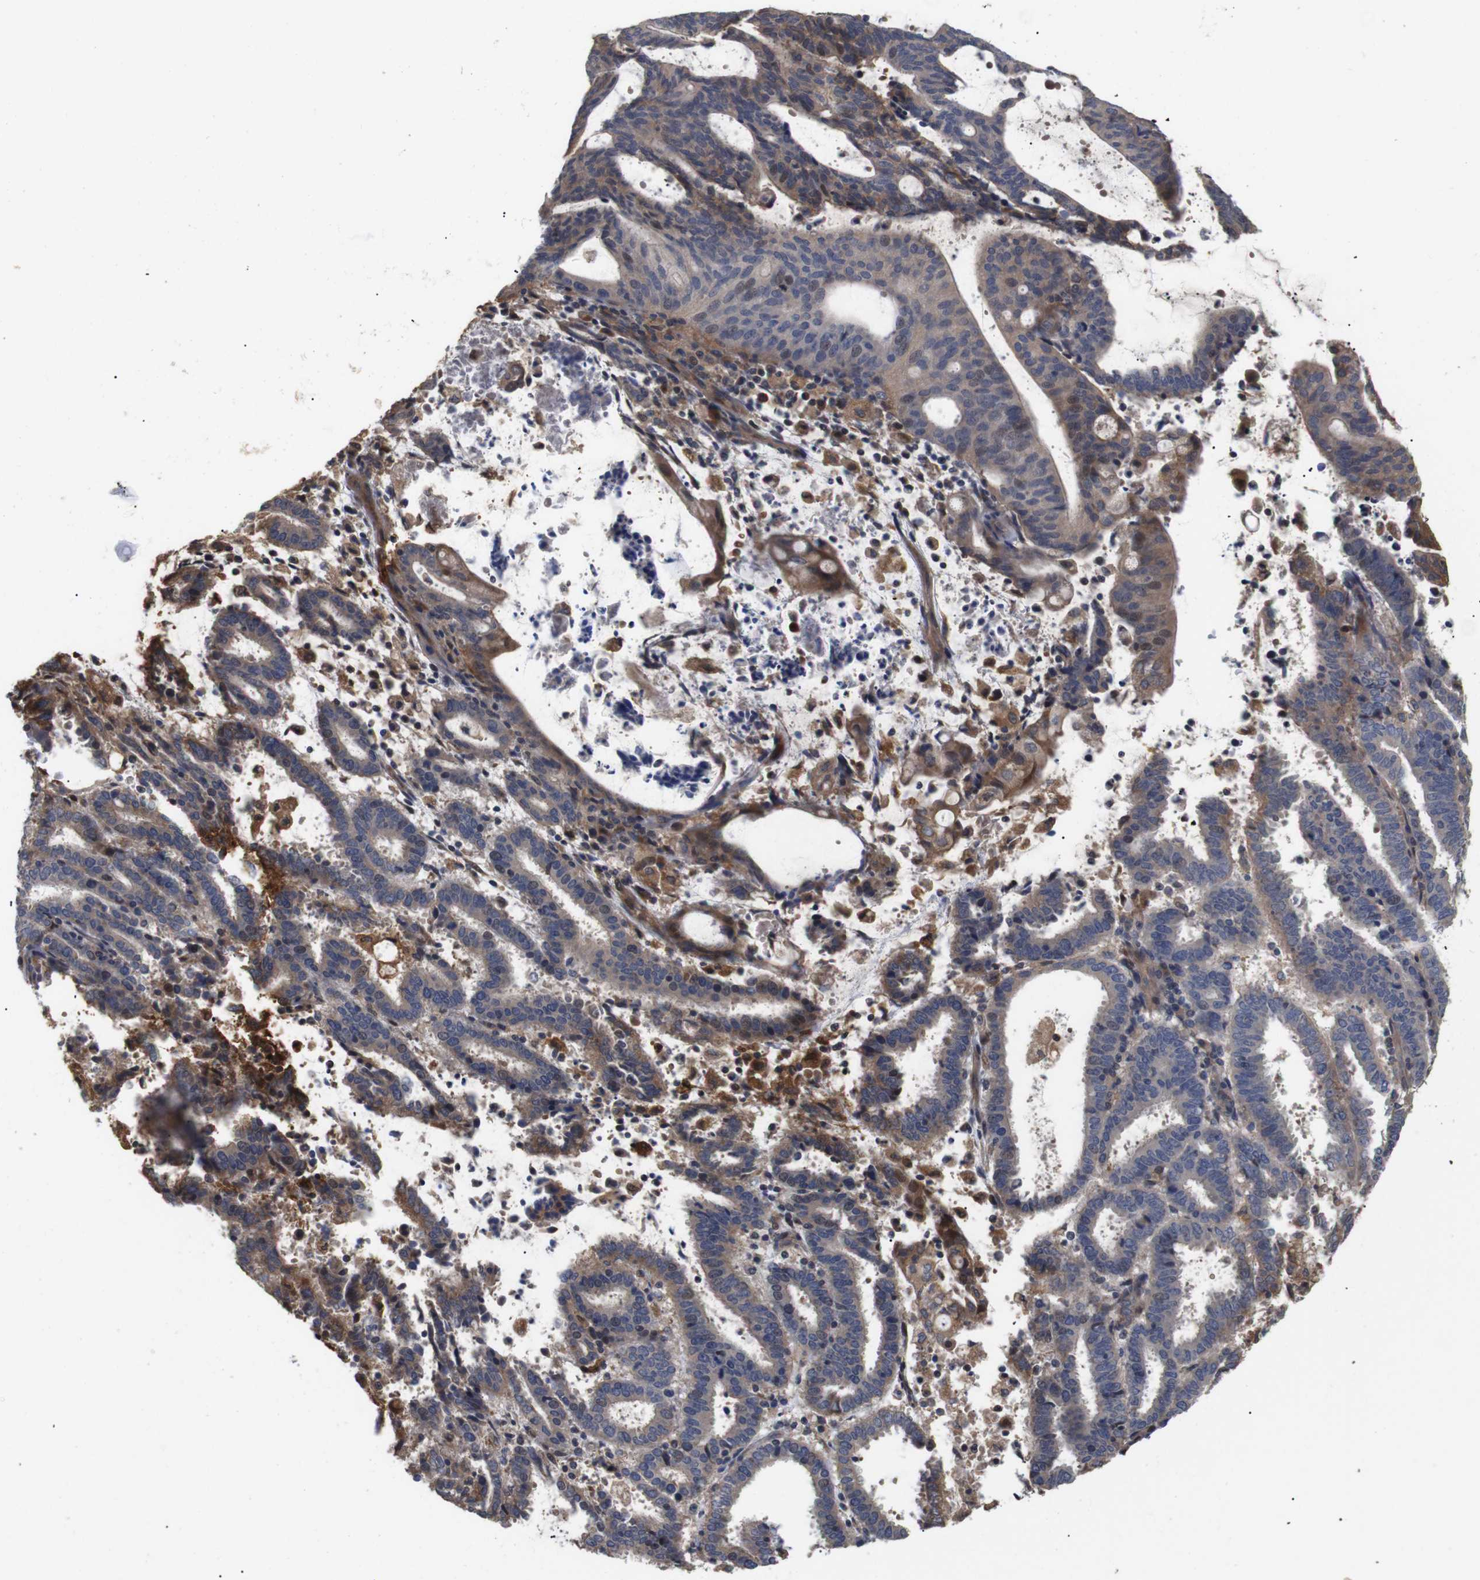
{"staining": {"intensity": "moderate", "quantity": "<25%", "location": "cytoplasmic/membranous"}, "tissue": "endometrial cancer", "cell_type": "Tumor cells", "image_type": "cancer", "snomed": [{"axis": "morphology", "description": "Adenocarcinoma, NOS"}, {"axis": "topography", "description": "Uterus"}], "caption": "Brown immunohistochemical staining in adenocarcinoma (endometrial) demonstrates moderate cytoplasmic/membranous staining in about <25% of tumor cells. (Stains: DAB (3,3'-diaminobenzidine) in brown, nuclei in blue, Microscopy: brightfield microscopy at high magnification).", "gene": "SPRY3", "patient": {"sex": "female", "age": 83}}